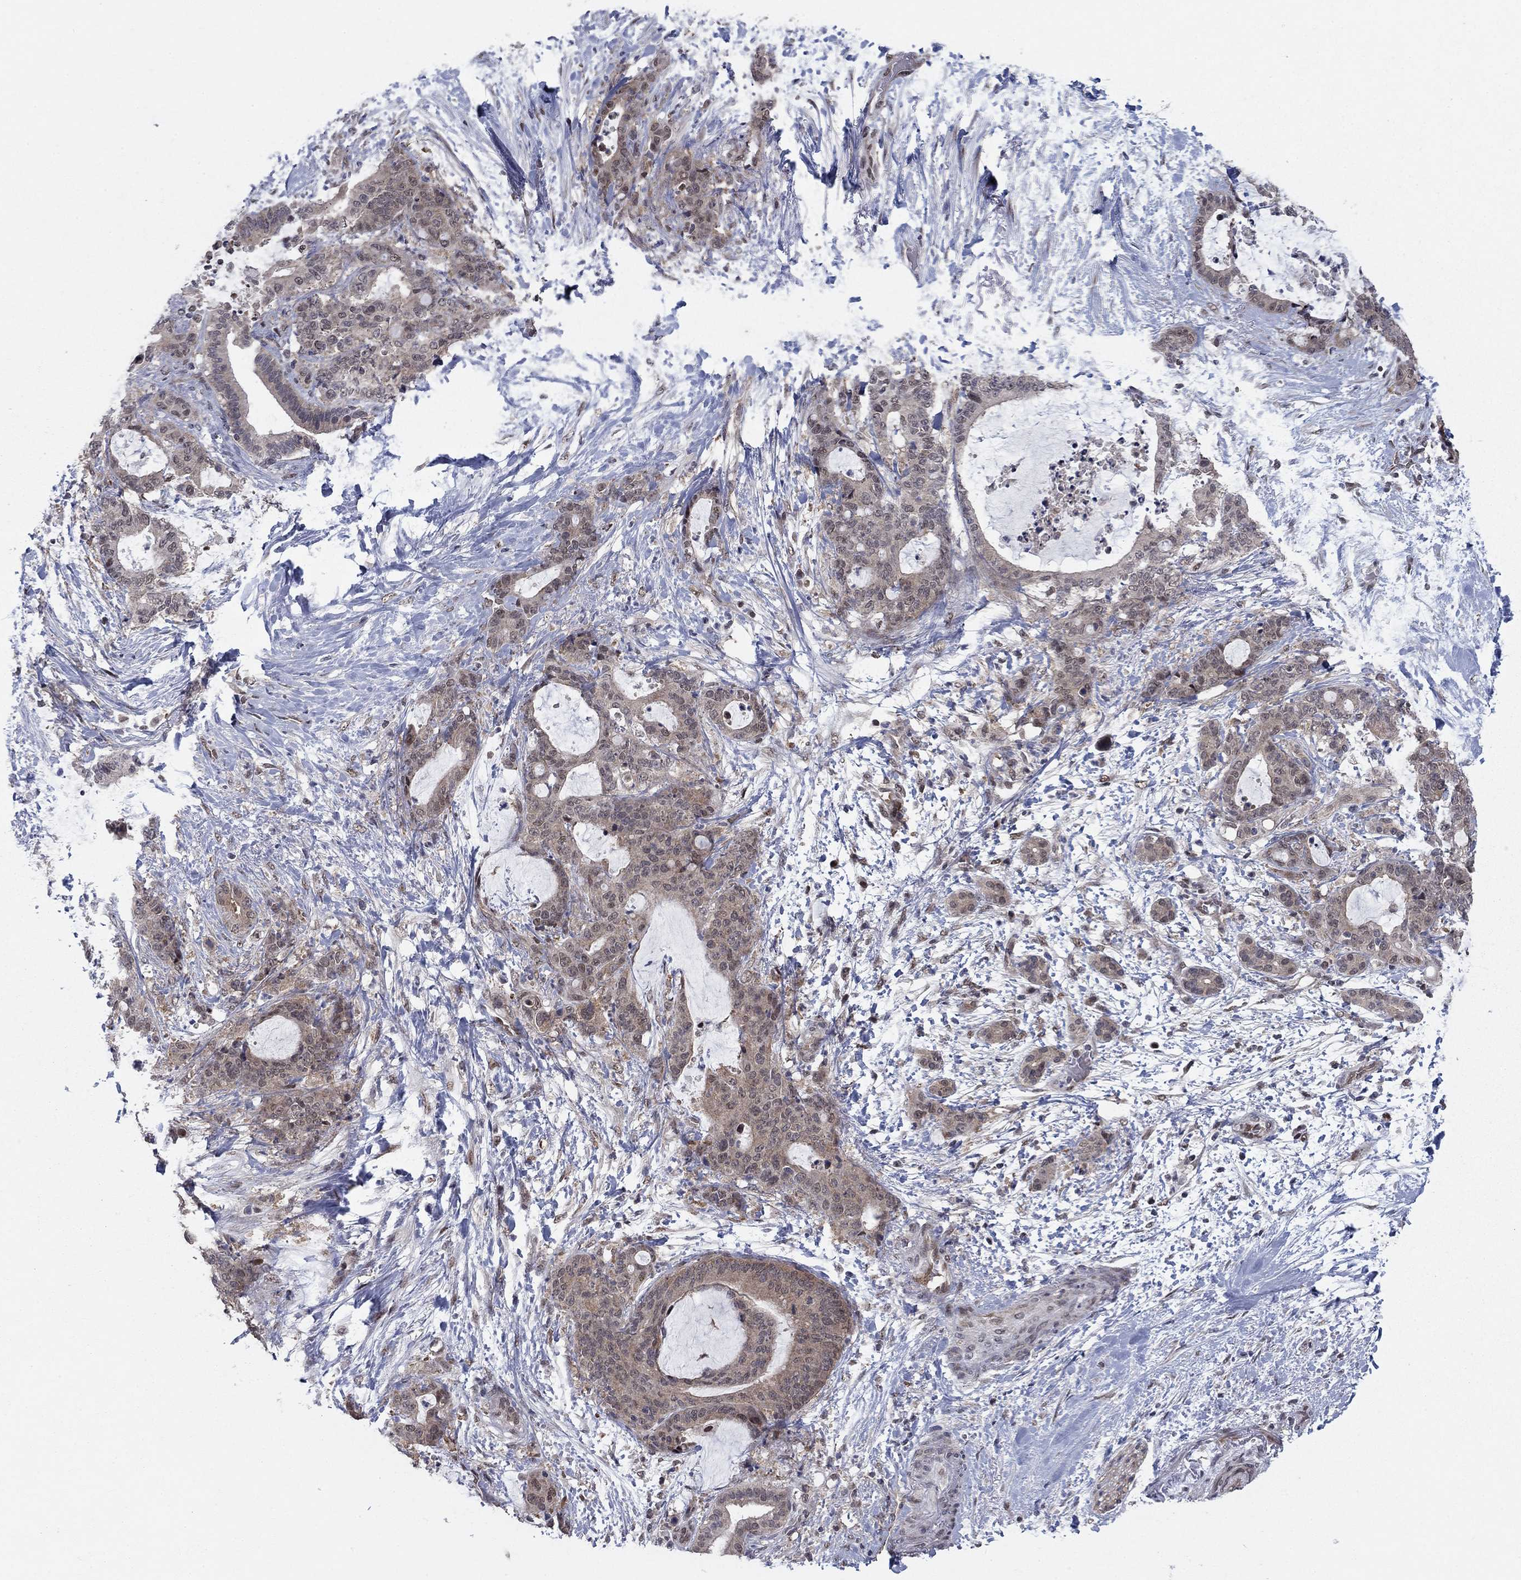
{"staining": {"intensity": "weak", "quantity": "25%-75%", "location": "cytoplasmic/membranous"}, "tissue": "liver cancer", "cell_type": "Tumor cells", "image_type": "cancer", "snomed": [{"axis": "morphology", "description": "Cholangiocarcinoma"}, {"axis": "topography", "description": "Liver"}], "caption": "Liver cholangiocarcinoma tissue reveals weak cytoplasmic/membranous staining in approximately 25%-75% of tumor cells, visualized by immunohistochemistry.", "gene": "PSMC1", "patient": {"sex": "female", "age": 73}}